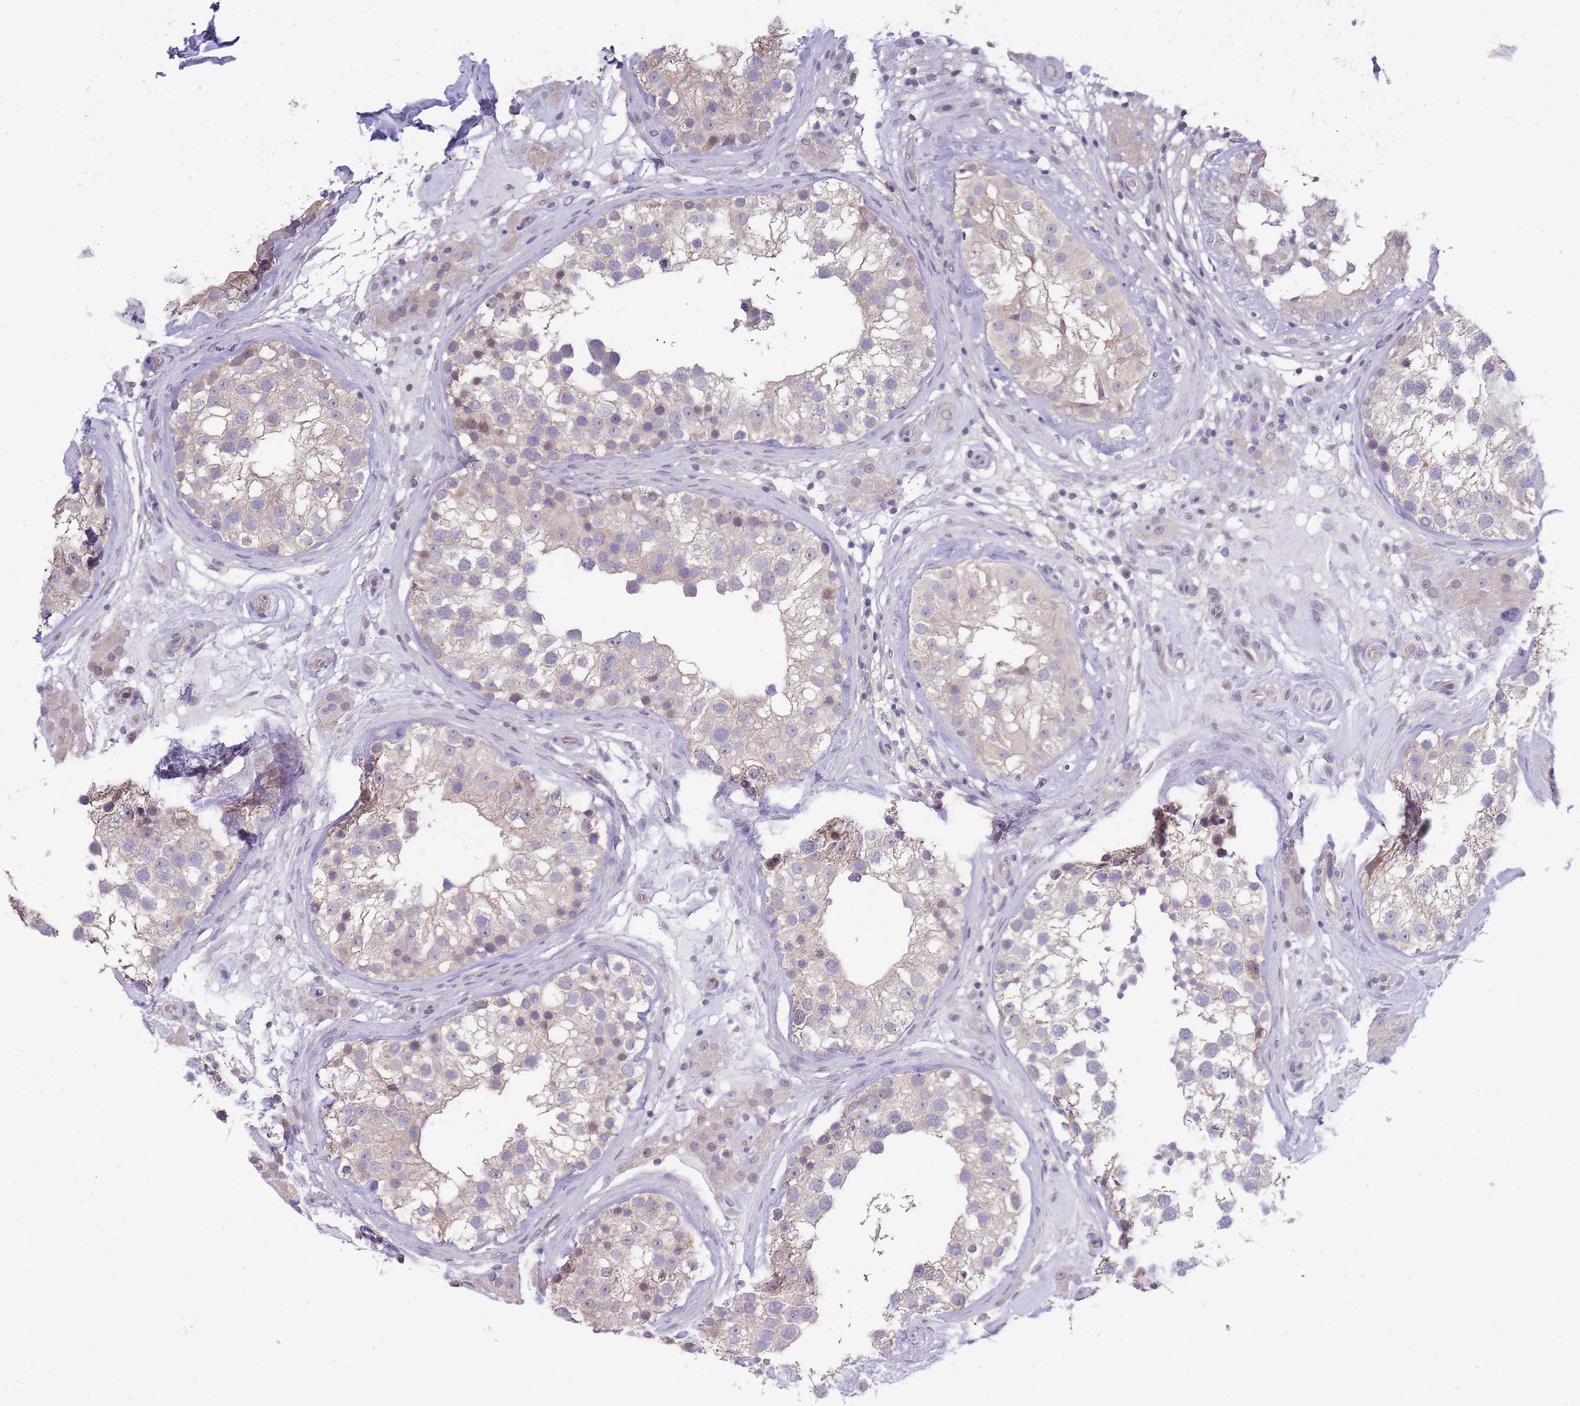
{"staining": {"intensity": "weak", "quantity": "<25%", "location": "cytoplasmic/membranous"}, "tissue": "testis", "cell_type": "Cells in seminiferous ducts", "image_type": "normal", "snomed": [{"axis": "morphology", "description": "Normal tissue, NOS"}, {"axis": "topography", "description": "Testis"}], "caption": "Micrograph shows no significant protein expression in cells in seminiferous ducts of unremarkable testis.", "gene": "C19orf25", "patient": {"sex": "male", "age": 46}}